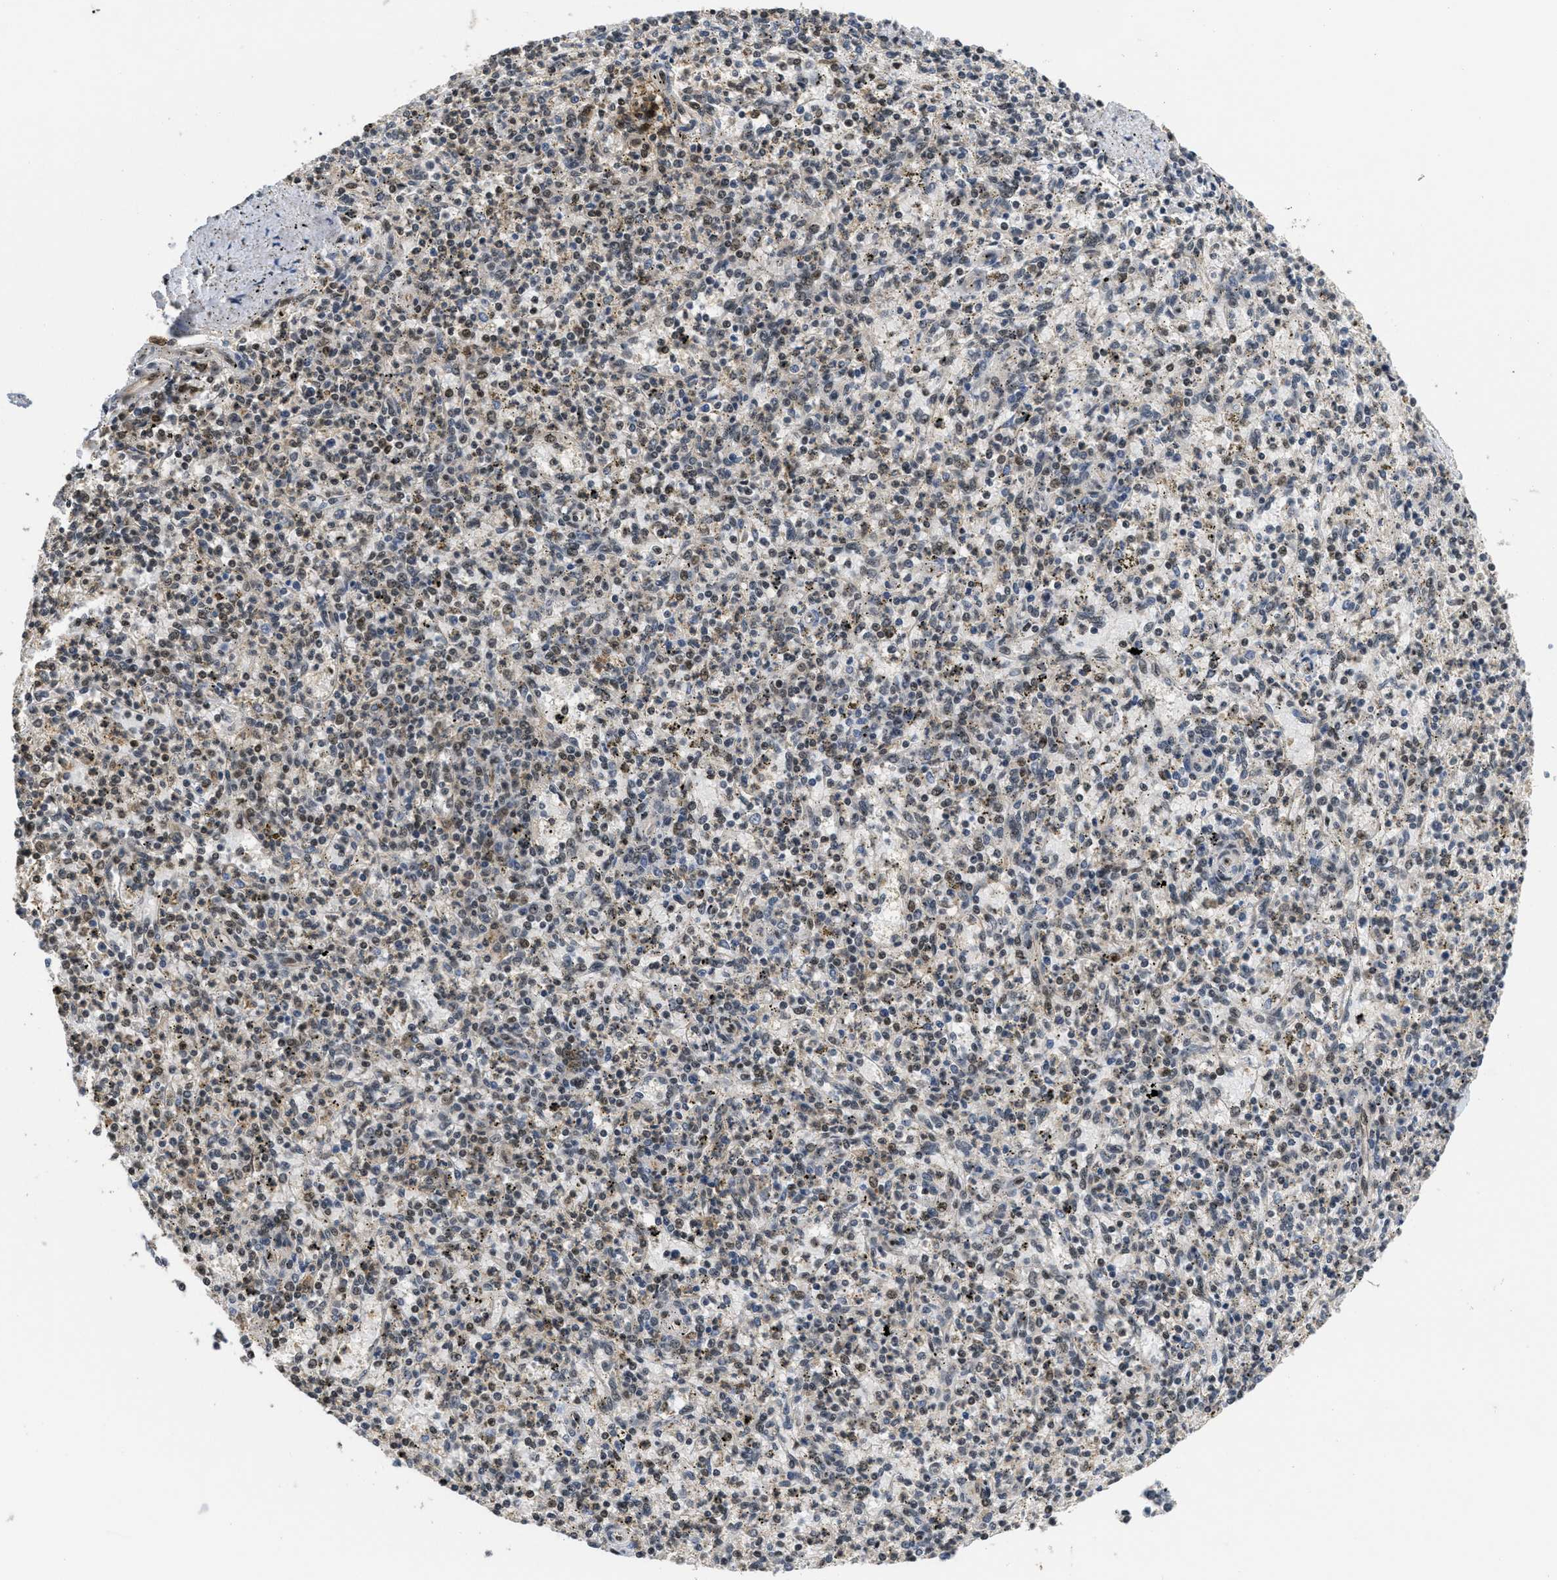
{"staining": {"intensity": "moderate", "quantity": ">75%", "location": "nuclear"}, "tissue": "spleen", "cell_type": "Cells in red pulp", "image_type": "normal", "snomed": [{"axis": "morphology", "description": "Normal tissue, NOS"}, {"axis": "topography", "description": "Spleen"}], "caption": "High-power microscopy captured an immunohistochemistry (IHC) image of normal spleen, revealing moderate nuclear staining in approximately >75% of cells in red pulp. The protein is shown in brown color, while the nuclei are stained blue.", "gene": "CUL4B", "patient": {"sex": "male", "age": 72}}